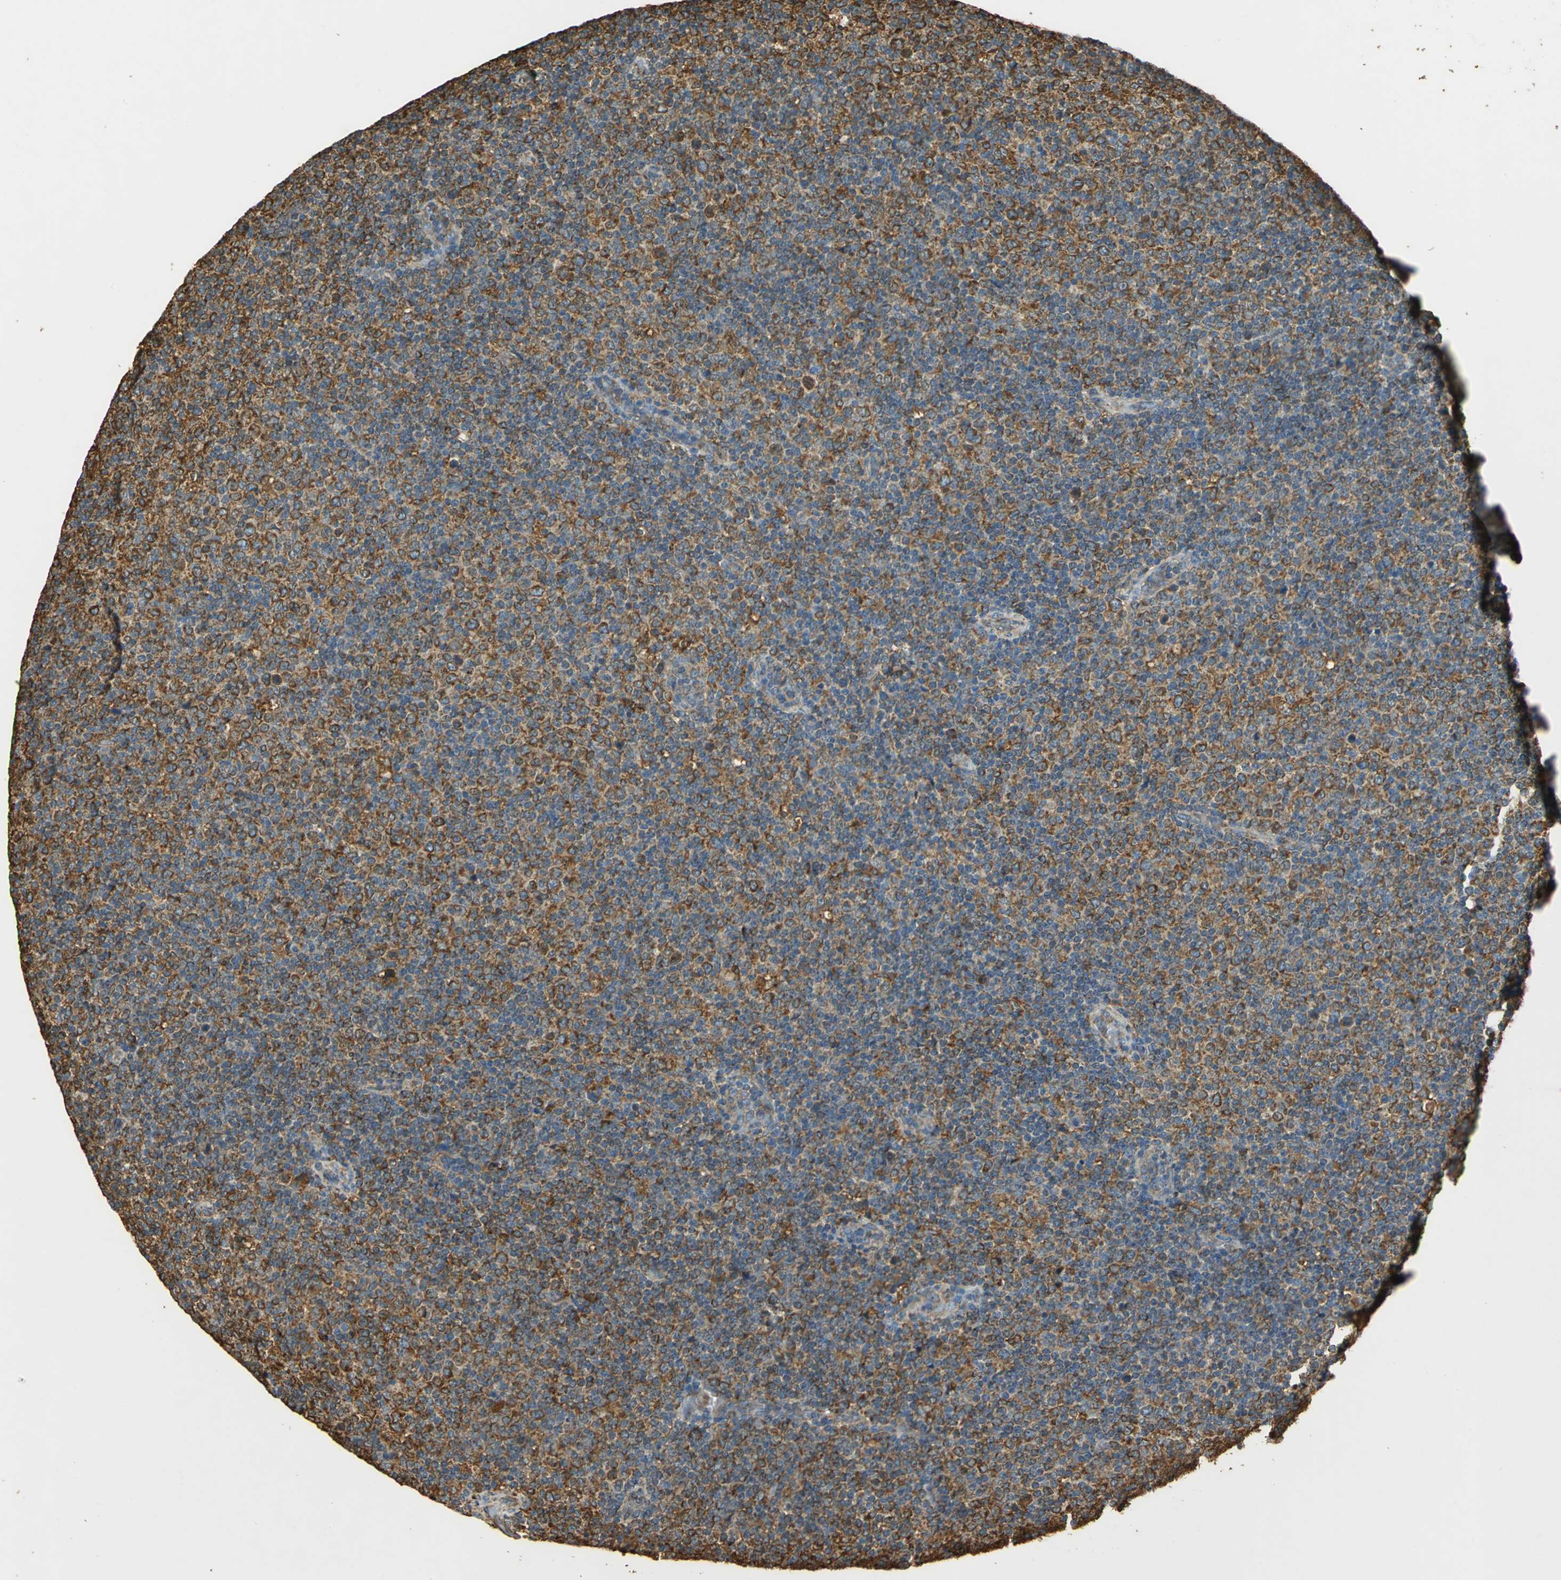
{"staining": {"intensity": "moderate", "quantity": ">75%", "location": "cytoplasmic/membranous"}, "tissue": "lymphoma", "cell_type": "Tumor cells", "image_type": "cancer", "snomed": [{"axis": "morphology", "description": "Malignant lymphoma, non-Hodgkin's type, Low grade"}, {"axis": "topography", "description": "Lymph node"}], "caption": "Low-grade malignant lymphoma, non-Hodgkin's type tissue exhibits moderate cytoplasmic/membranous positivity in approximately >75% of tumor cells, visualized by immunohistochemistry.", "gene": "HSP90B1", "patient": {"sex": "male", "age": 70}}